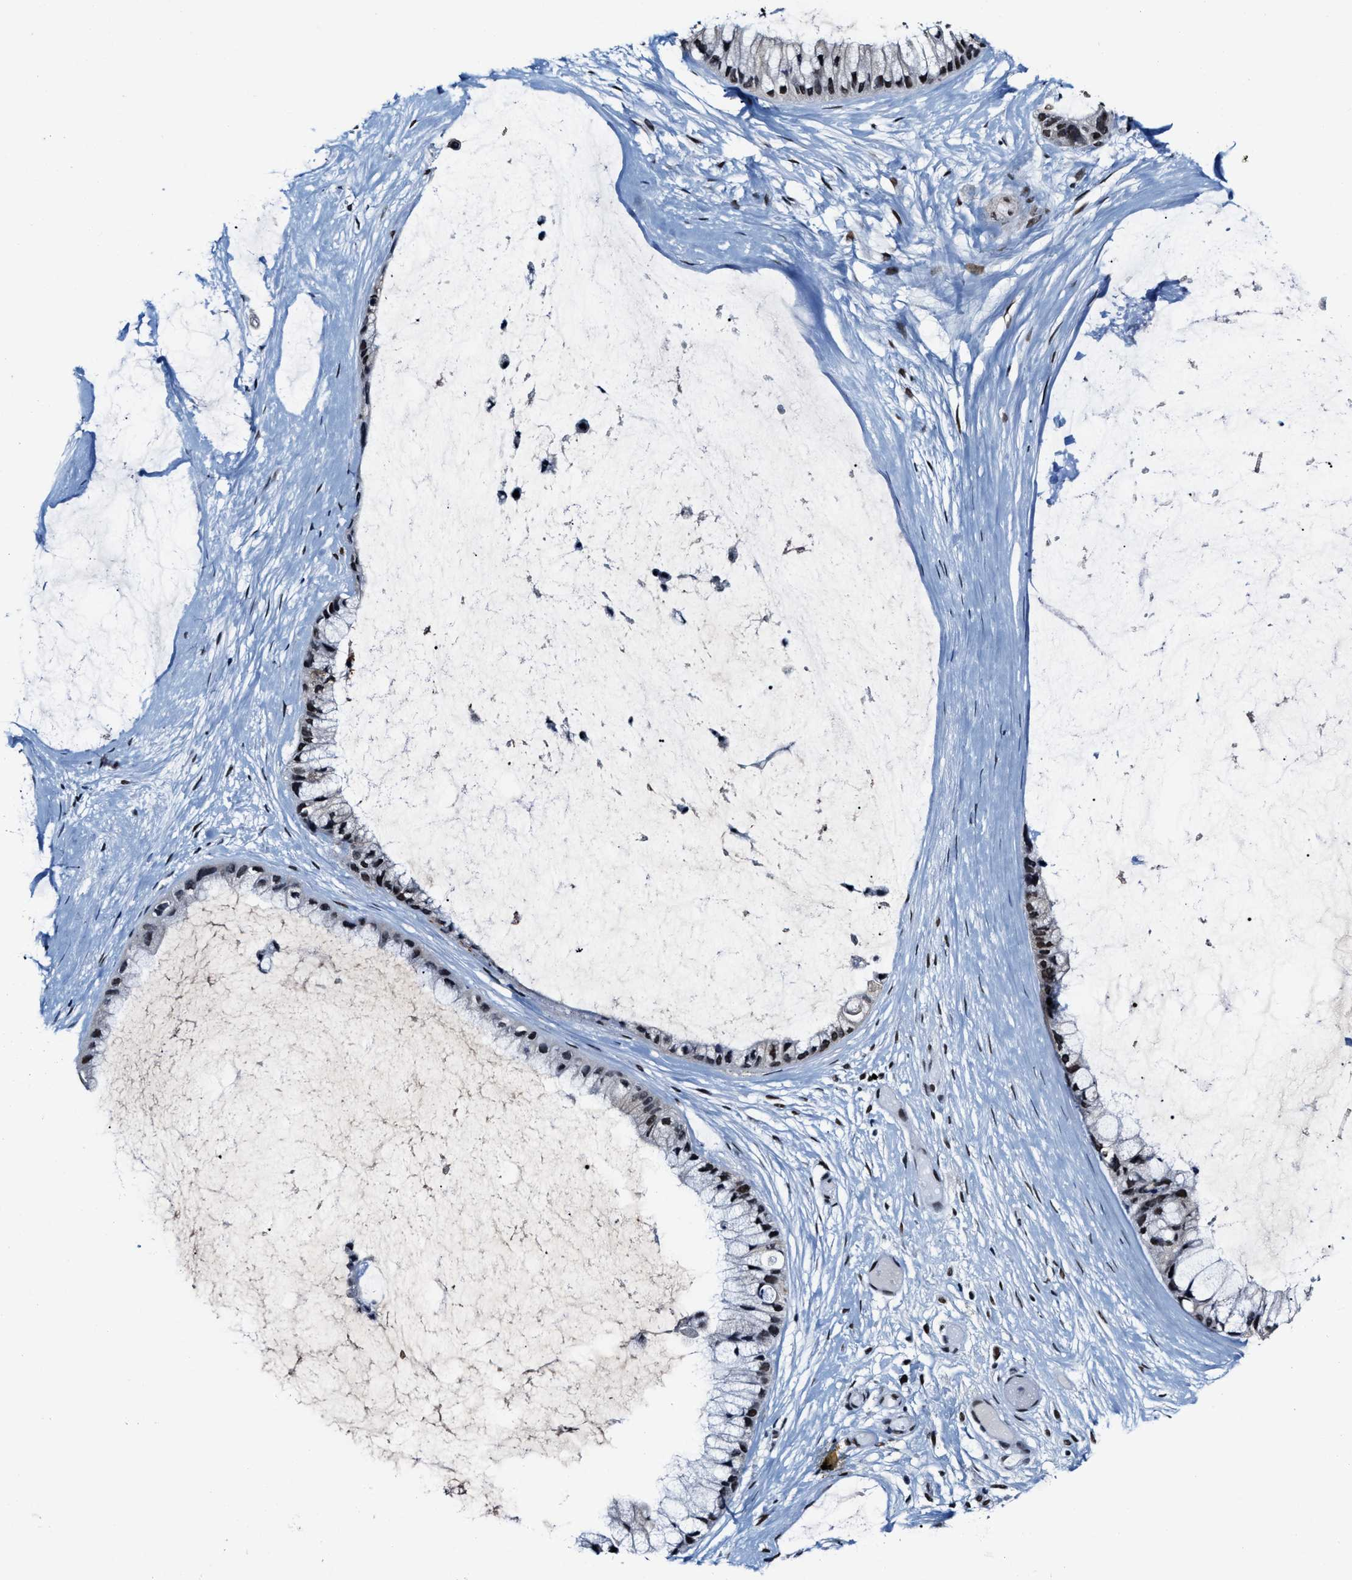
{"staining": {"intensity": "moderate", "quantity": ">75%", "location": "nuclear"}, "tissue": "ovarian cancer", "cell_type": "Tumor cells", "image_type": "cancer", "snomed": [{"axis": "morphology", "description": "Cystadenocarcinoma, mucinous, NOS"}, {"axis": "topography", "description": "Ovary"}], "caption": "DAB immunohistochemical staining of human ovarian cancer (mucinous cystadenocarcinoma) displays moderate nuclear protein positivity in about >75% of tumor cells.", "gene": "INIP", "patient": {"sex": "female", "age": 39}}